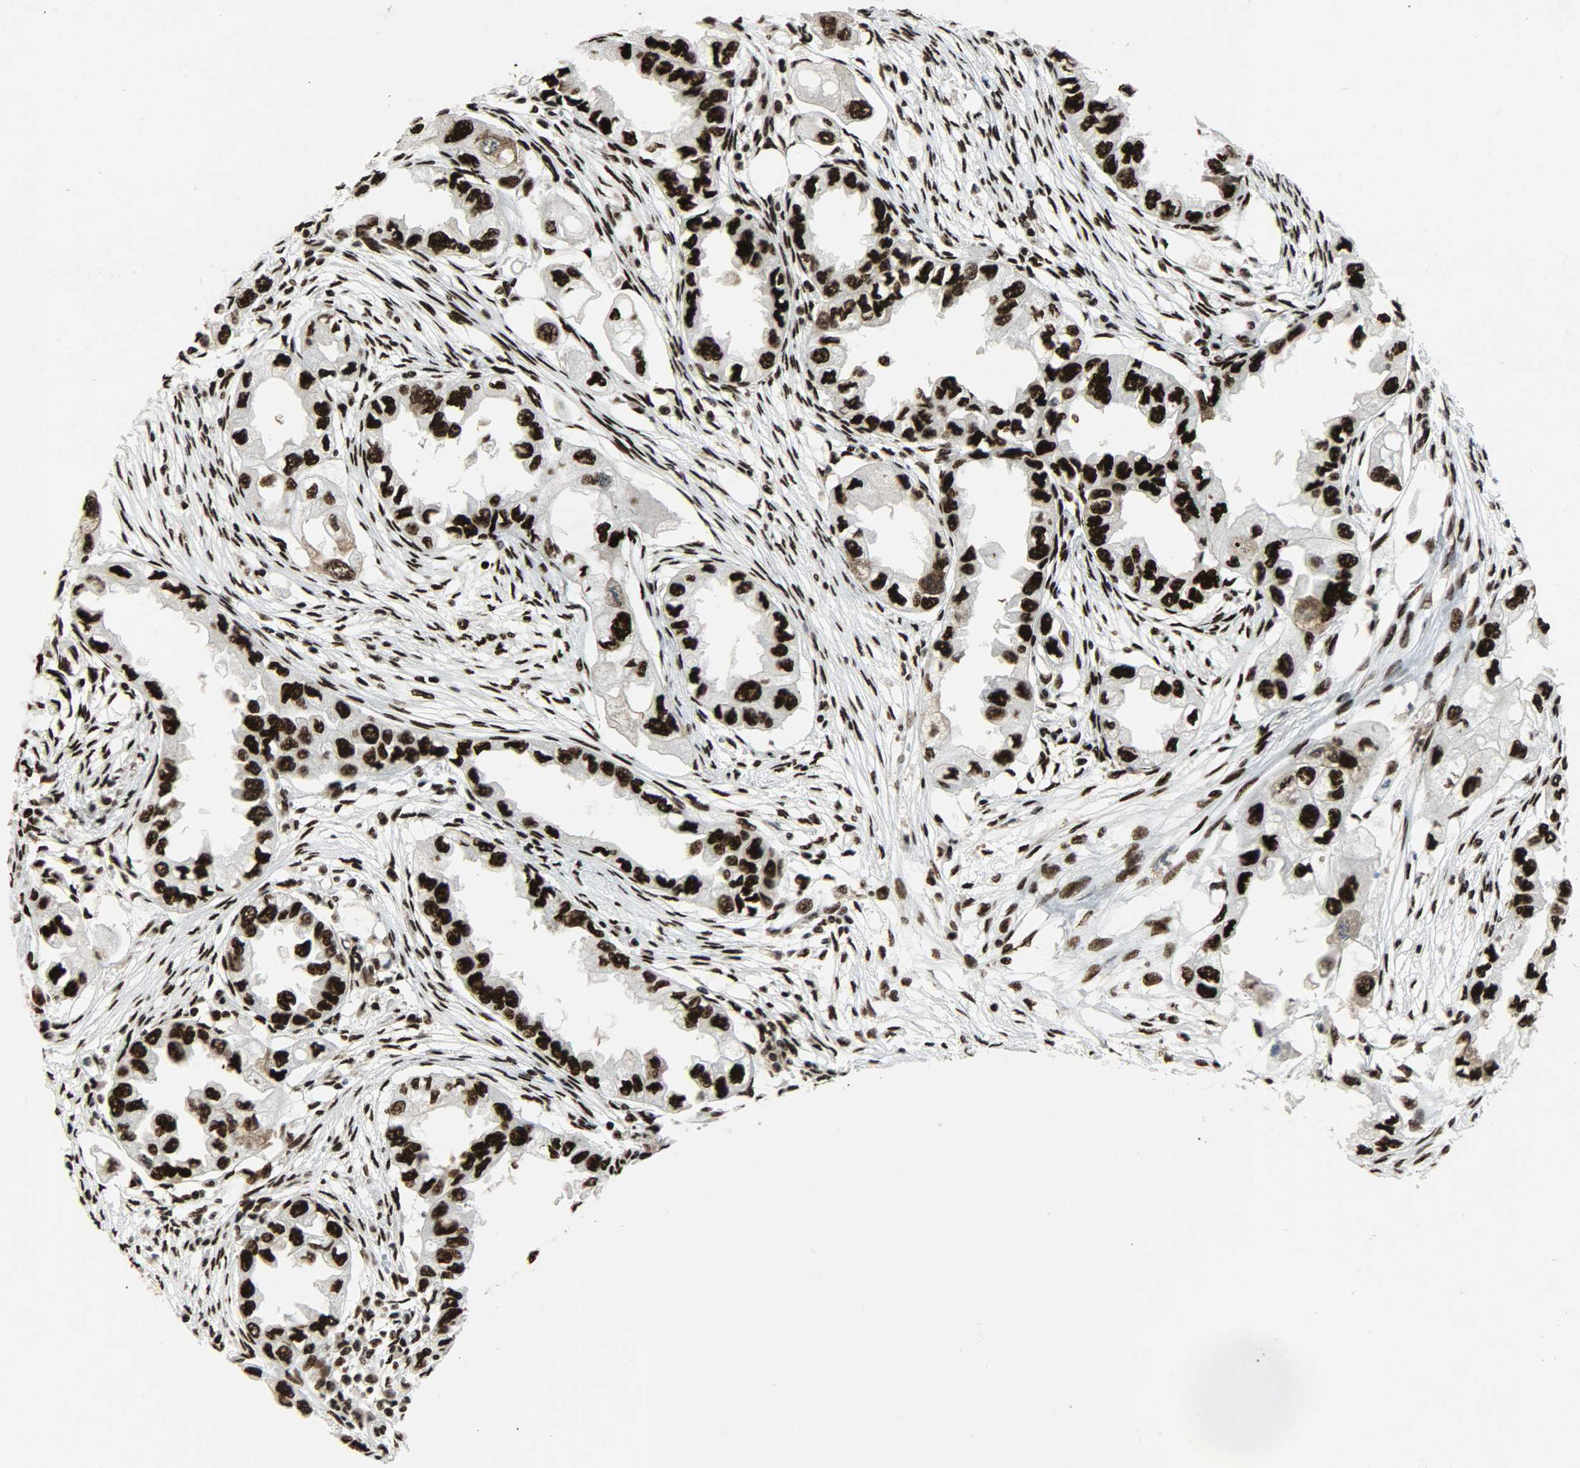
{"staining": {"intensity": "strong", "quantity": ">75%", "location": "nuclear"}, "tissue": "endometrial cancer", "cell_type": "Tumor cells", "image_type": "cancer", "snomed": [{"axis": "morphology", "description": "Adenocarcinoma, NOS"}, {"axis": "topography", "description": "Endometrium"}], "caption": "Human endometrial cancer stained with a protein marker exhibits strong staining in tumor cells.", "gene": "SSB", "patient": {"sex": "female", "age": 67}}